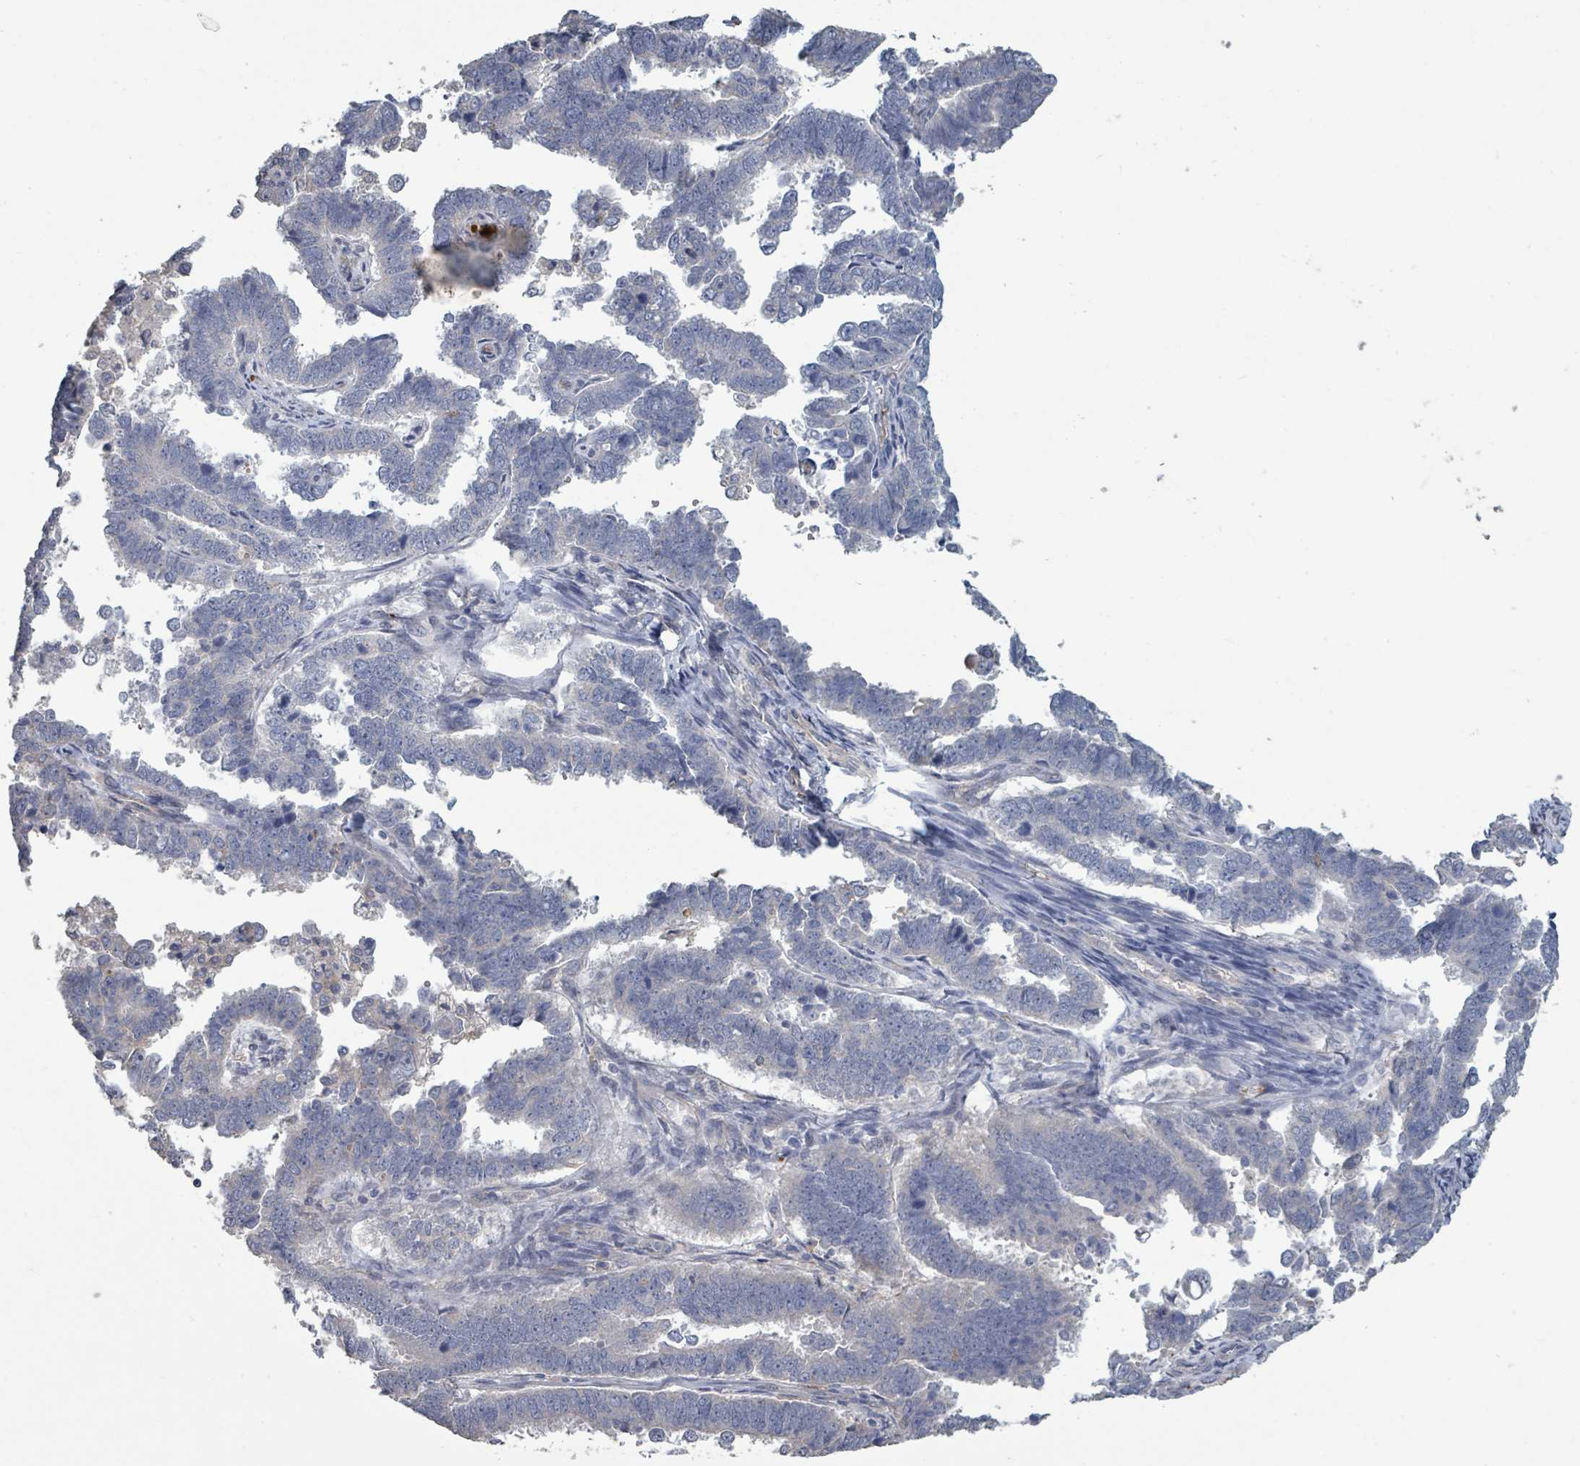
{"staining": {"intensity": "negative", "quantity": "none", "location": "none"}, "tissue": "endometrial cancer", "cell_type": "Tumor cells", "image_type": "cancer", "snomed": [{"axis": "morphology", "description": "Adenocarcinoma, NOS"}, {"axis": "topography", "description": "Endometrium"}], "caption": "Immunohistochemical staining of human adenocarcinoma (endometrial) exhibits no significant positivity in tumor cells.", "gene": "PLAUR", "patient": {"sex": "female", "age": 75}}